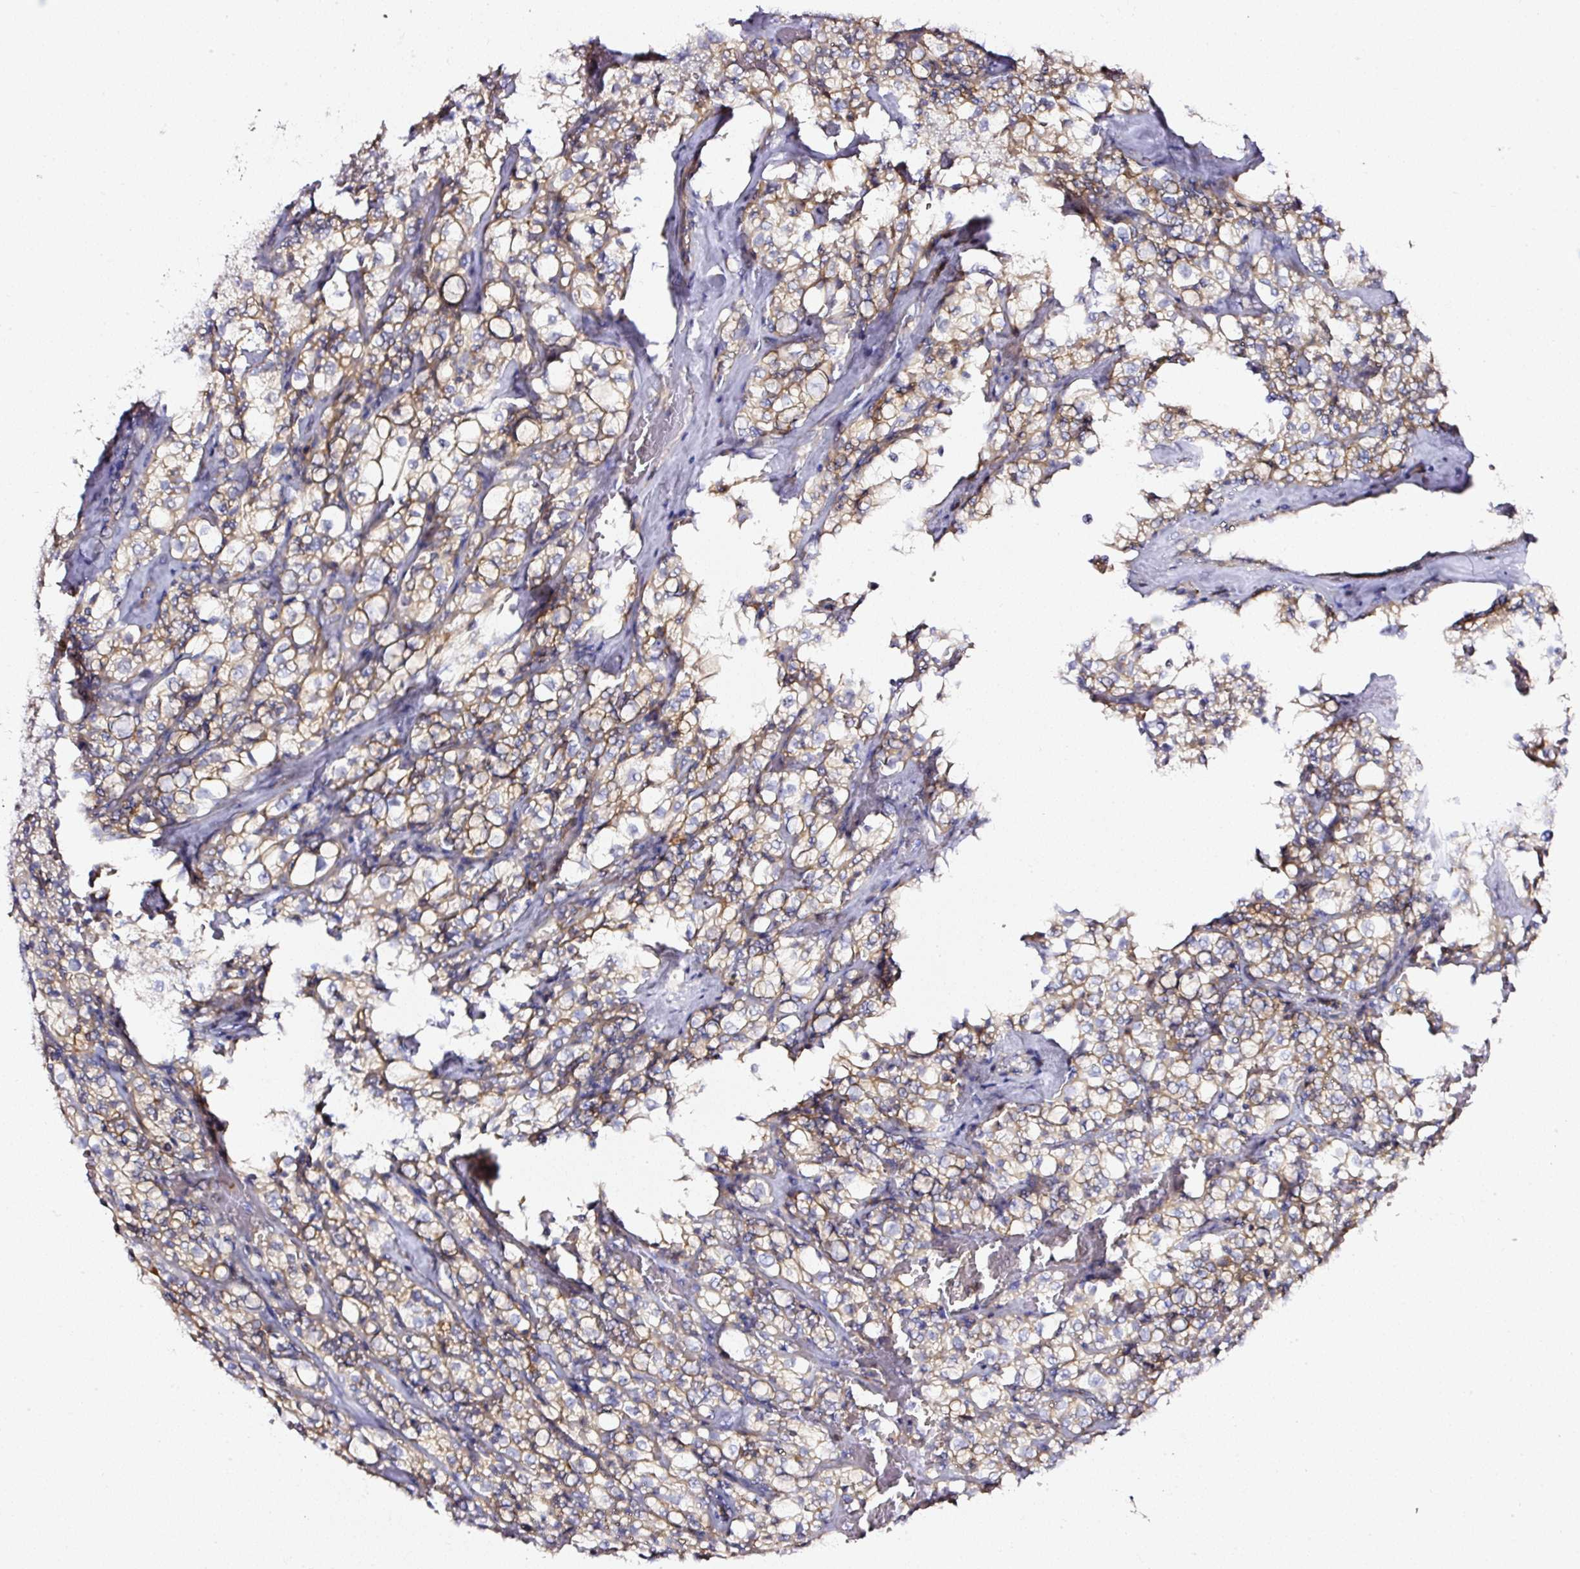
{"staining": {"intensity": "weak", "quantity": "25%-75%", "location": "cytoplasmic/membranous"}, "tissue": "renal cancer", "cell_type": "Tumor cells", "image_type": "cancer", "snomed": [{"axis": "morphology", "description": "Adenocarcinoma, NOS"}, {"axis": "topography", "description": "Kidney"}], "caption": "Protein expression analysis of renal cancer reveals weak cytoplasmic/membranous staining in about 25%-75% of tumor cells. Using DAB (brown) and hematoxylin (blue) stains, captured at high magnification using brightfield microscopy.", "gene": "CD47", "patient": {"sex": "female", "age": 74}}